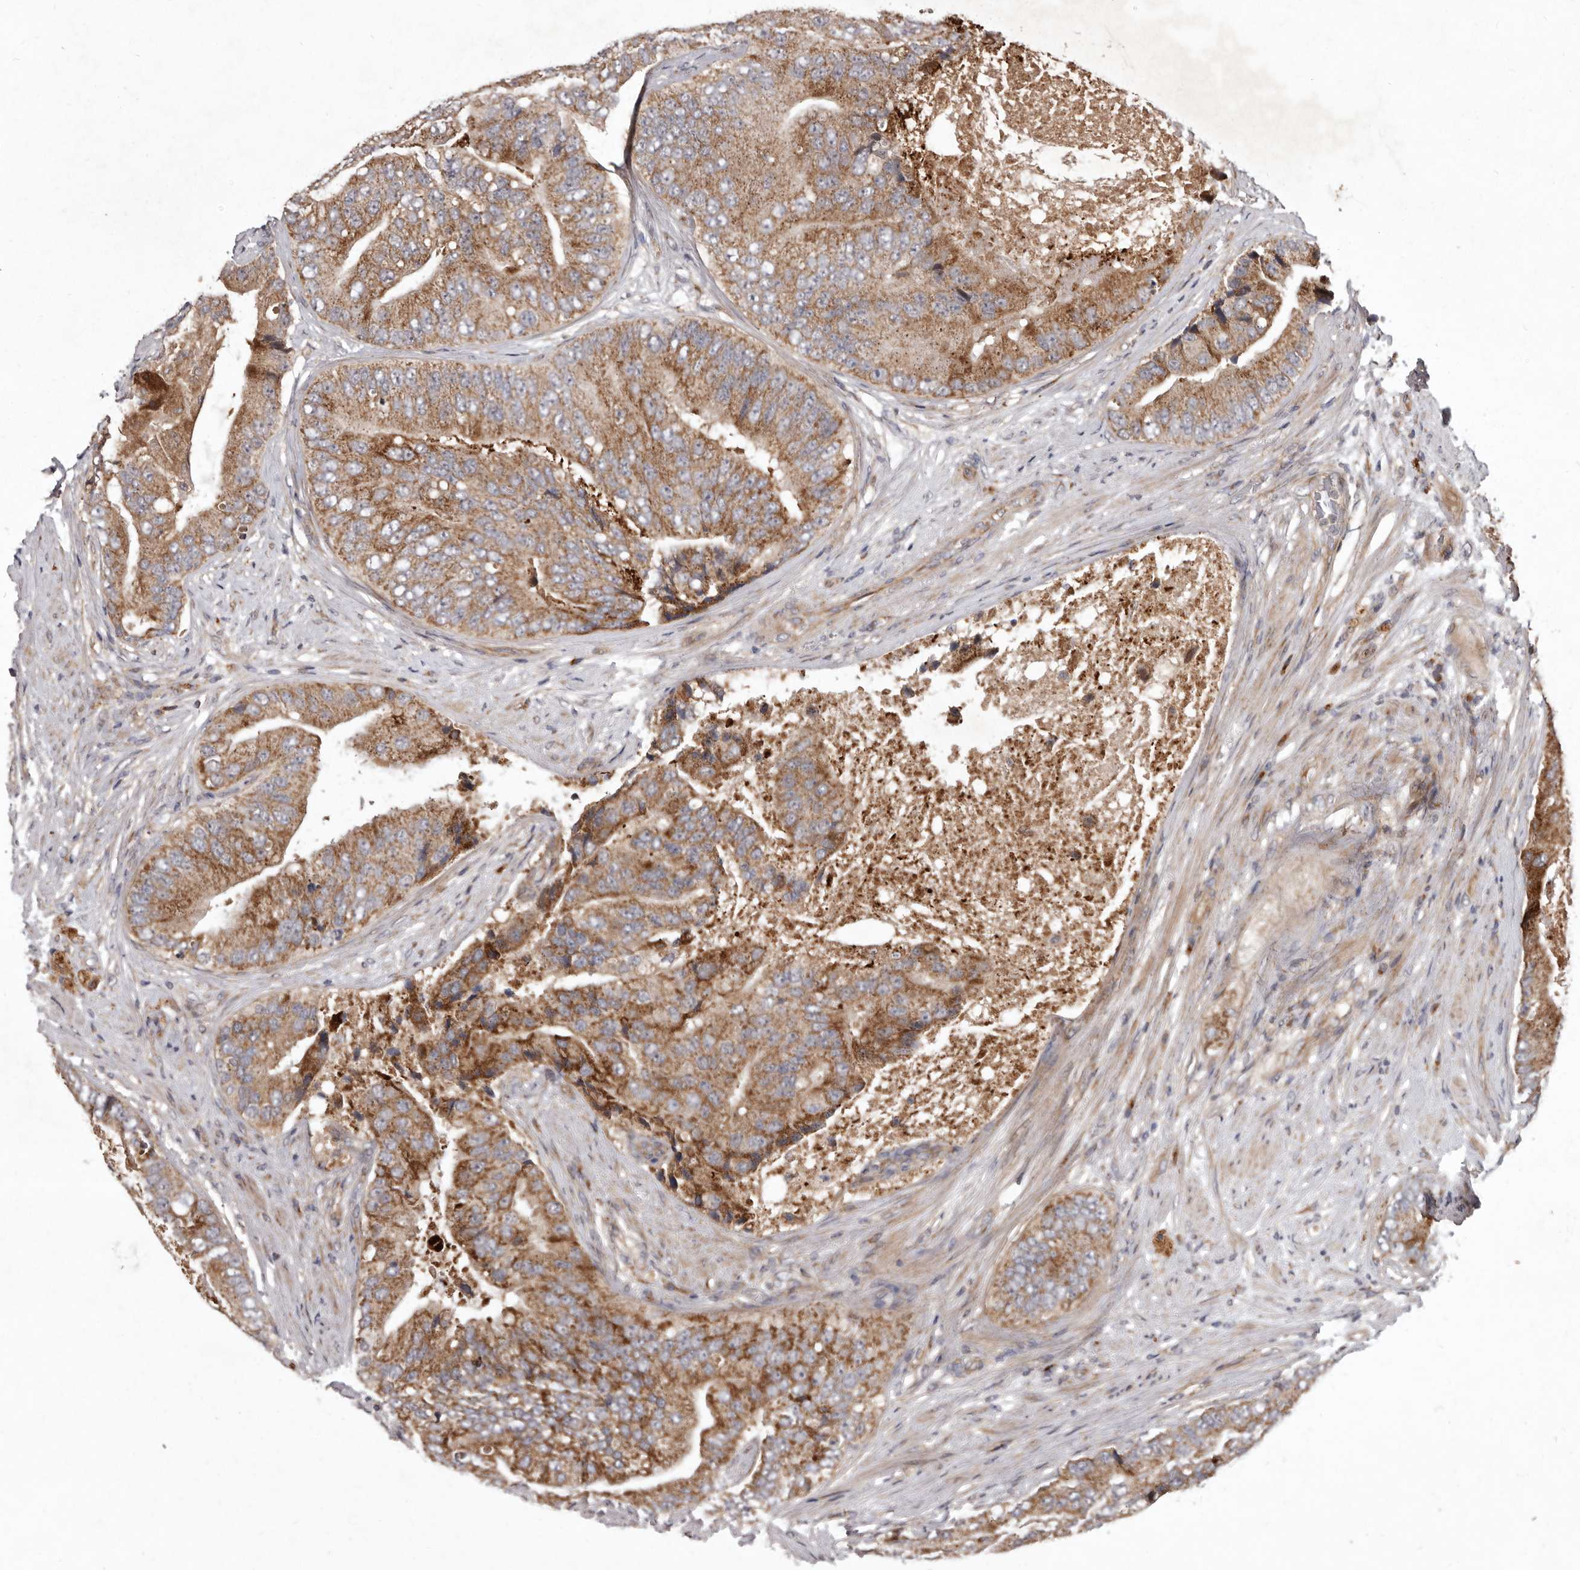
{"staining": {"intensity": "moderate", "quantity": ">75%", "location": "cytoplasmic/membranous"}, "tissue": "prostate cancer", "cell_type": "Tumor cells", "image_type": "cancer", "snomed": [{"axis": "morphology", "description": "Adenocarcinoma, High grade"}, {"axis": "topography", "description": "Prostate"}], "caption": "Prostate adenocarcinoma (high-grade) tissue shows moderate cytoplasmic/membranous expression in approximately >75% of tumor cells", "gene": "FLAD1", "patient": {"sex": "male", "age": 70}}